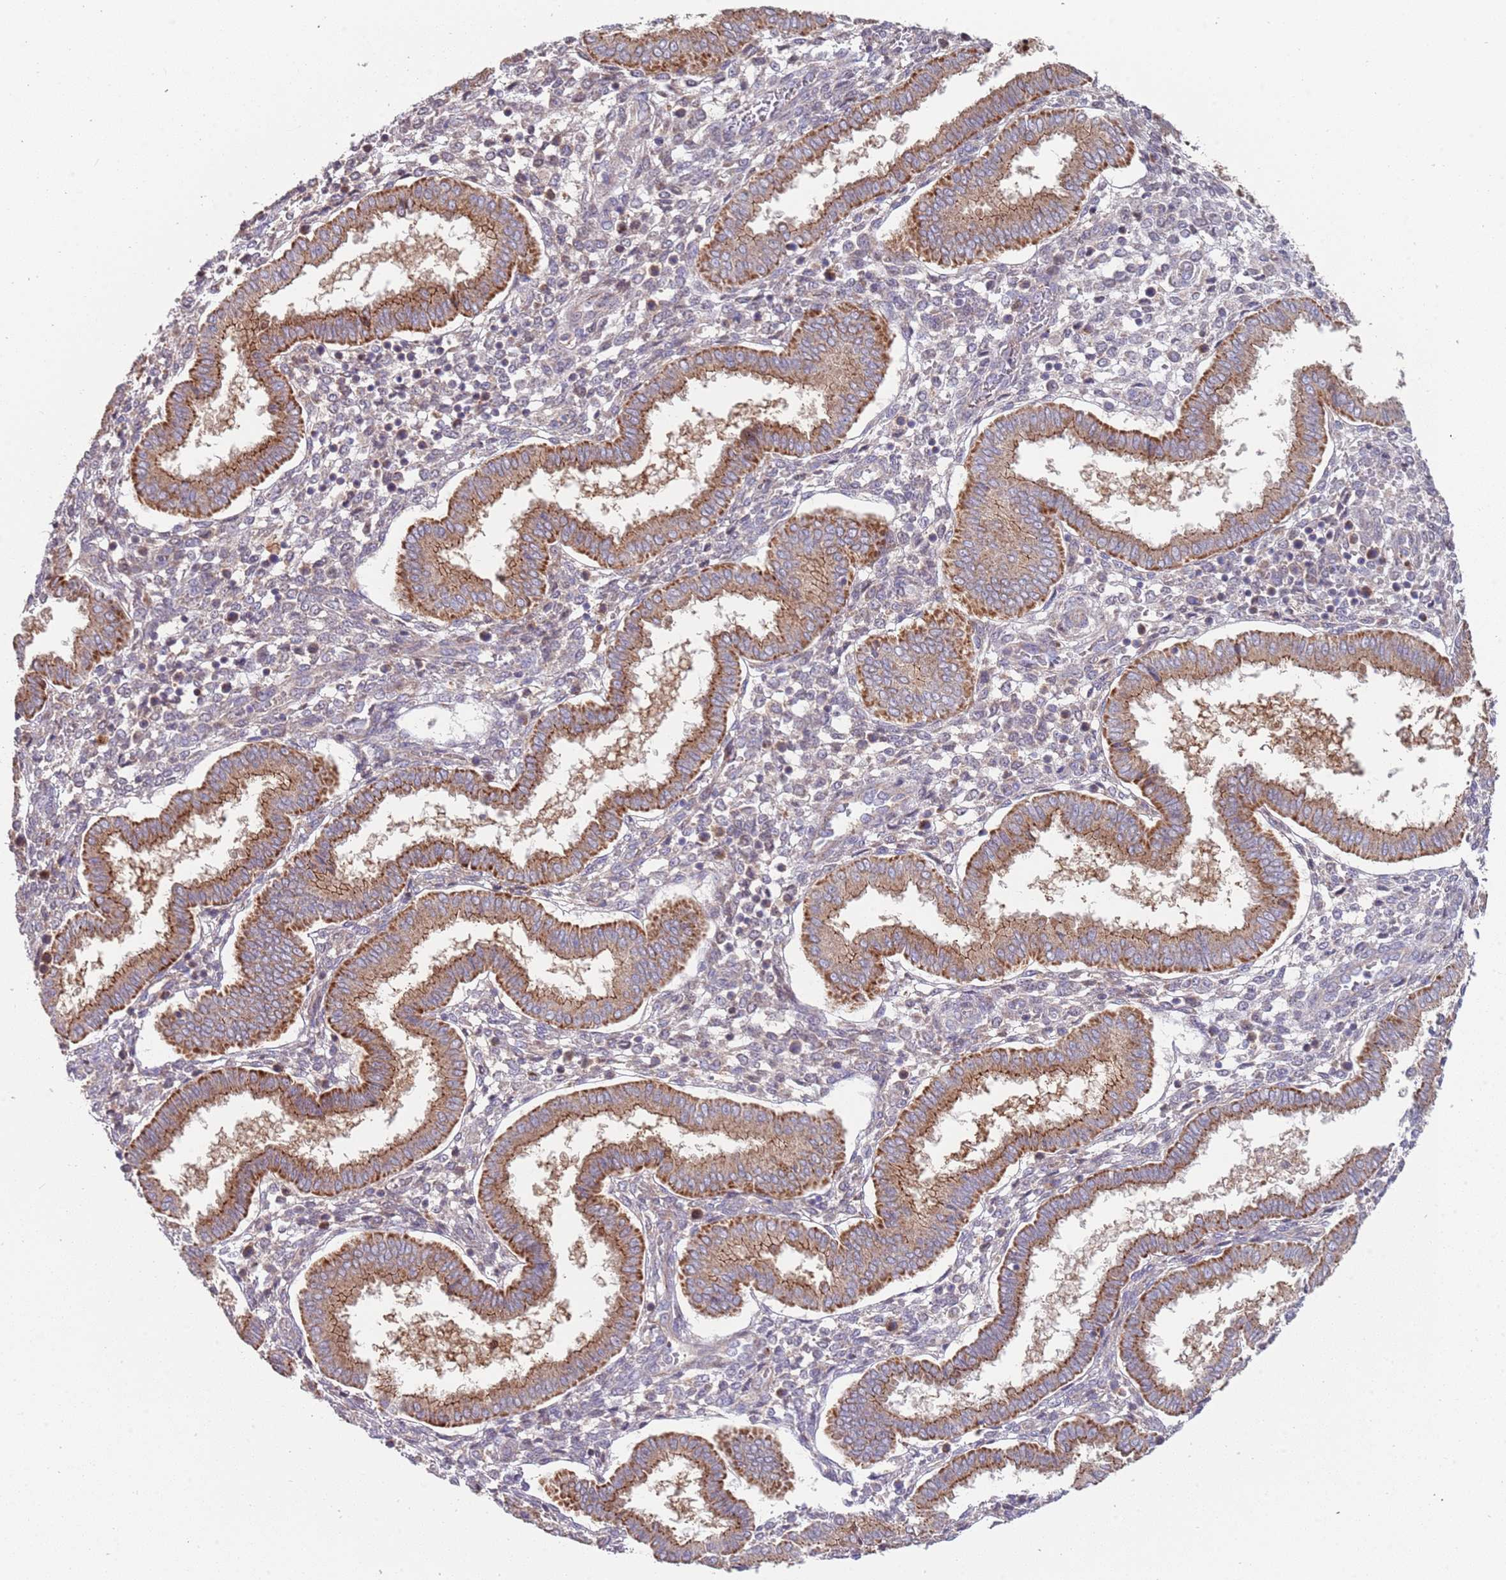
{"staining": {"intensity": "negative", "quantity": "none", "location": "none"}, "tissue": "endometrium", "cell_type": "Cells in endometrial stroma", "image_type": "normal", "snomed": [{"axis": "morphology", "description": "Normal tissue, NOS"}, {"axis": "topography", "description": "Endometrium"}], "caption": "A micrograph of human endometrium is negative for staining in cells in endometrial stroma. (DAB (3,3'-diaminobenzidine) IHC visualized using brightfield microscopy, high magnification).", "gene": "ABCC10", "patient": {"sex": "female", "age": 24}}